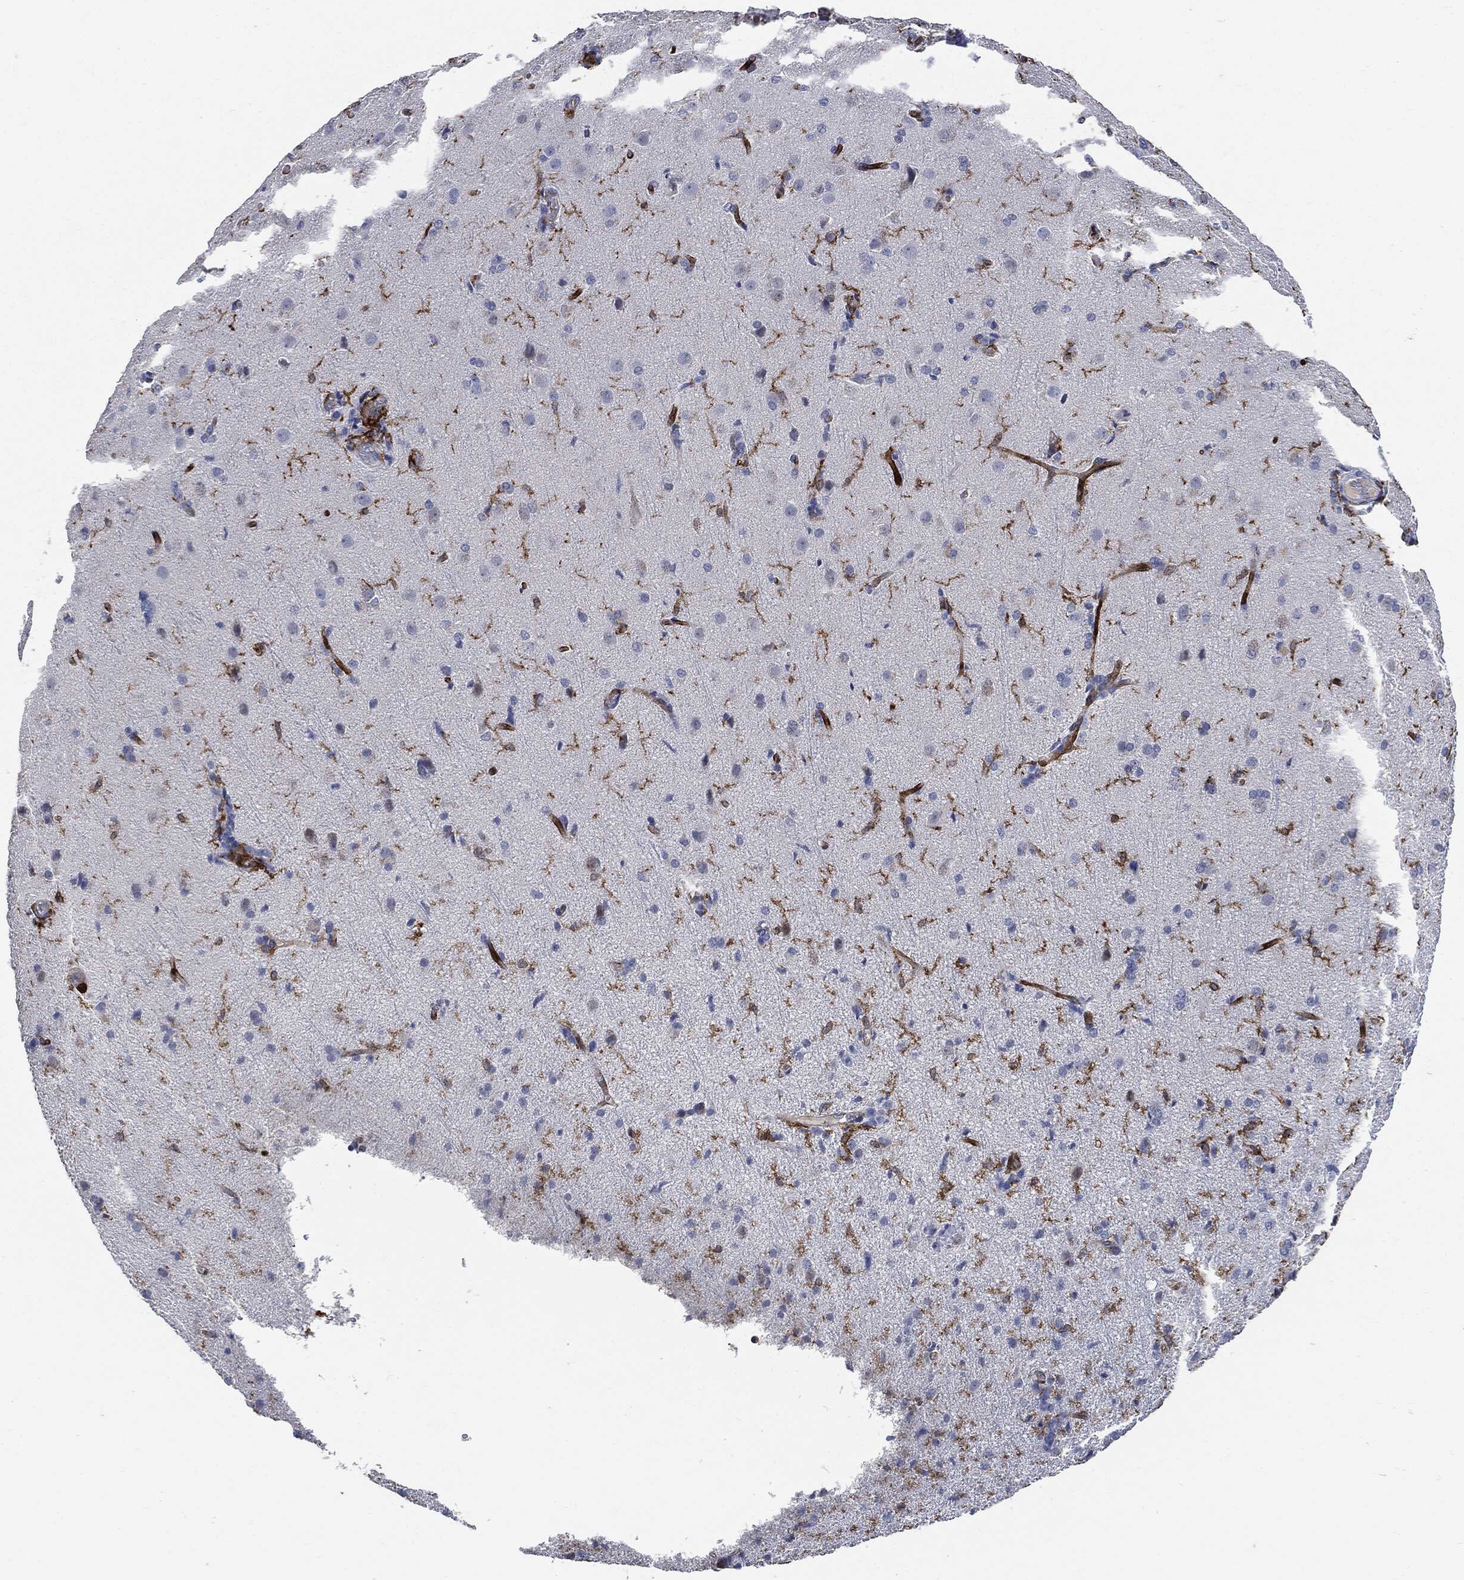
{"staining": {"intensity": "negative", "quantity": "none", "location": "none"}, "tissue": "glioma", "cell_type": "Tumor cells", "image_type": "cancer", "snomed": [{"axis": "morphology", "description": "Glioma, malignant, High grade"}, {"axis": "topography", "description": "Brain"}], "caption": "There is no significant staining in tumor cells of high-grade glioma (malignant).", "gene": "PTPRC", "patient": {"sex": "male", "age": 68}}